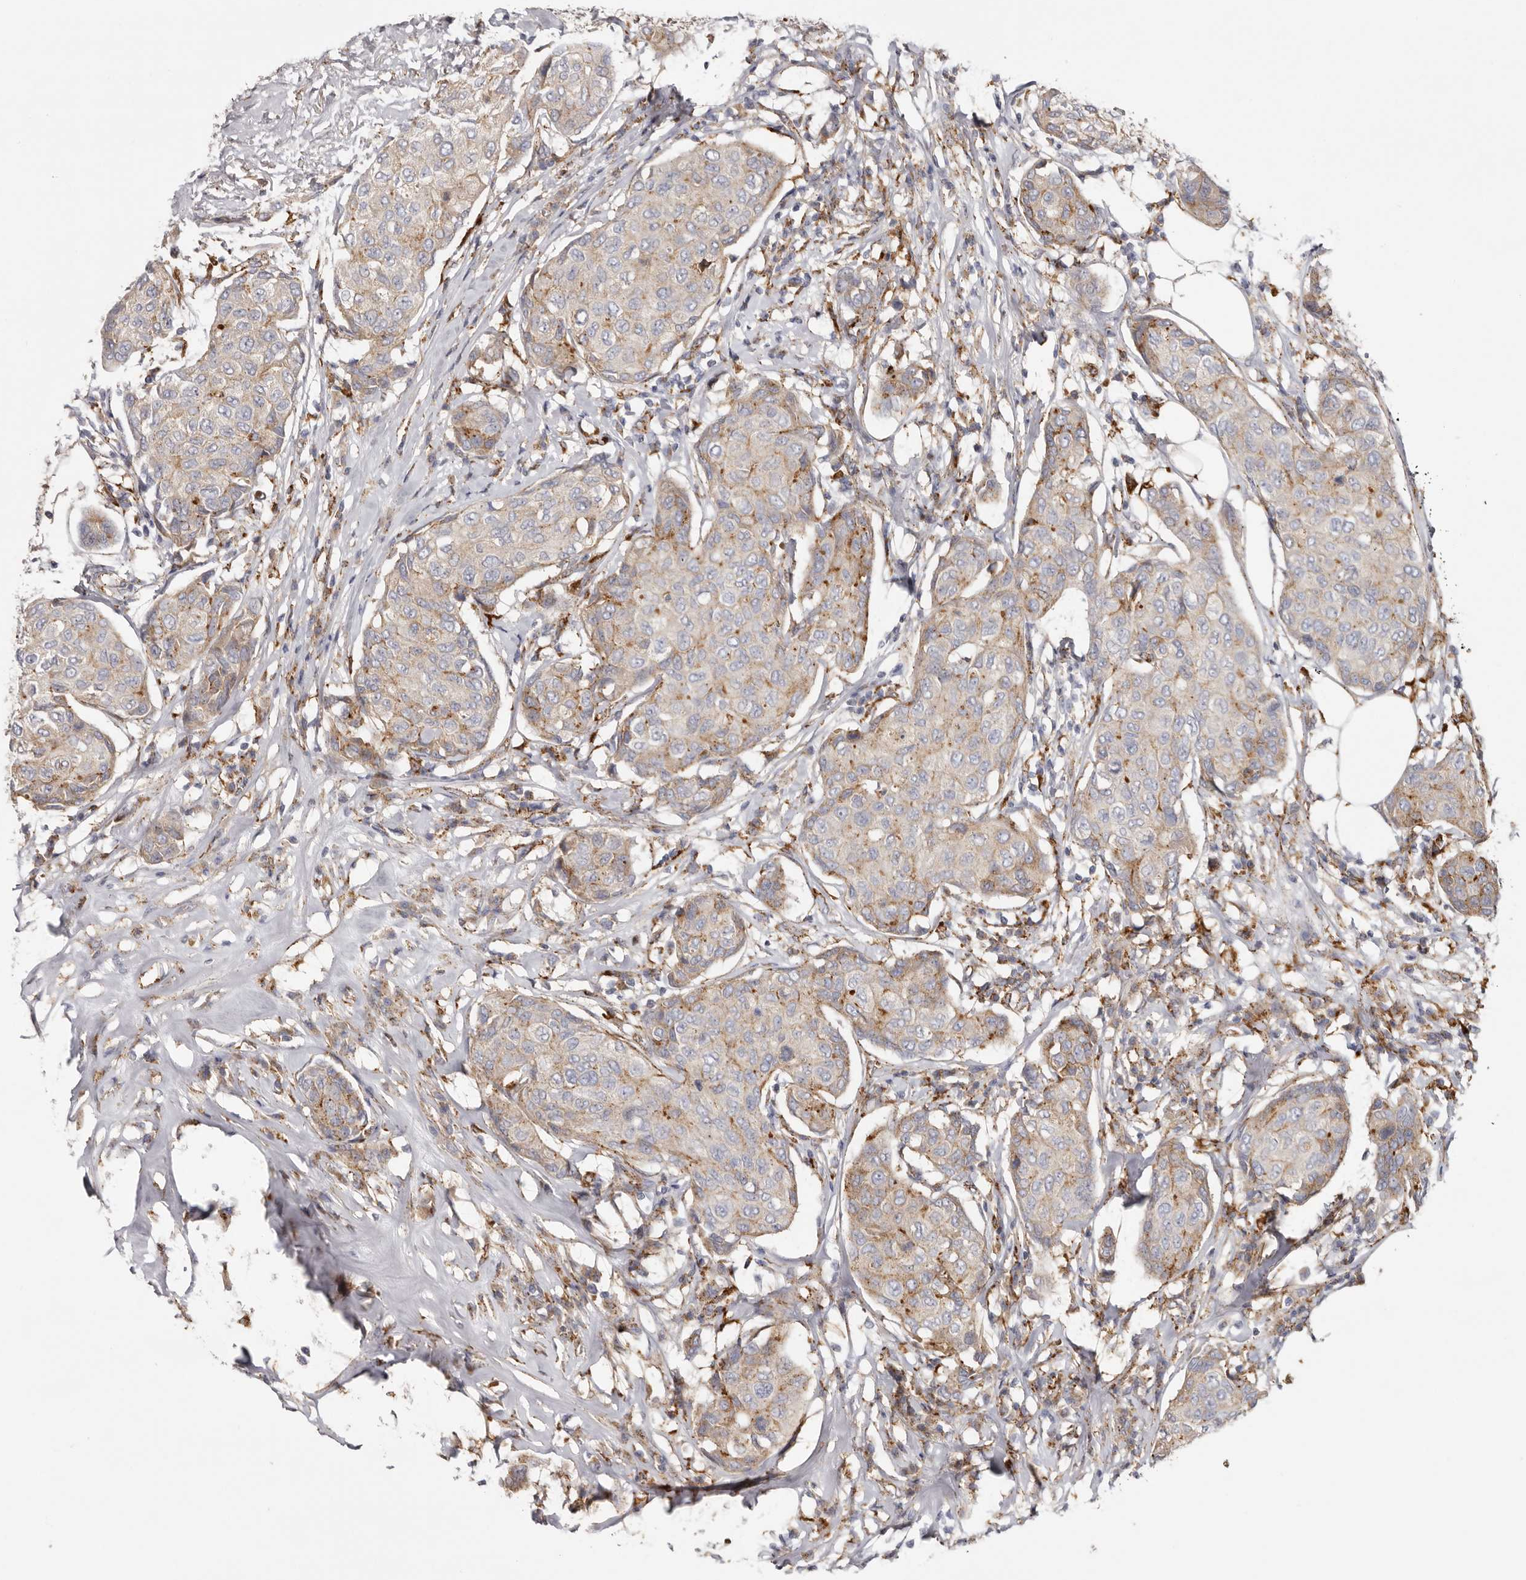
{"staining": {"intensity": "weak", "quantity": "25%-75%", "location": "cytoplasmic/membranous"}, "tissue": "breast cancer", "cell_type": "Tumor cells", "image_type": "cancer", "snomed": [{"axis": "morphology", "description": "Duct carcinoma"}, {"axis": "topography", "description": "Breast"}], "caption": "Weak cytoplasmic/membranous staining for a protein is present in approximately 25%-75% of tumor cells of breast infiltrating ductal carcinoma using IHC.", "gene": "GRN", "patient": {"sex": "female", "age": 80}}